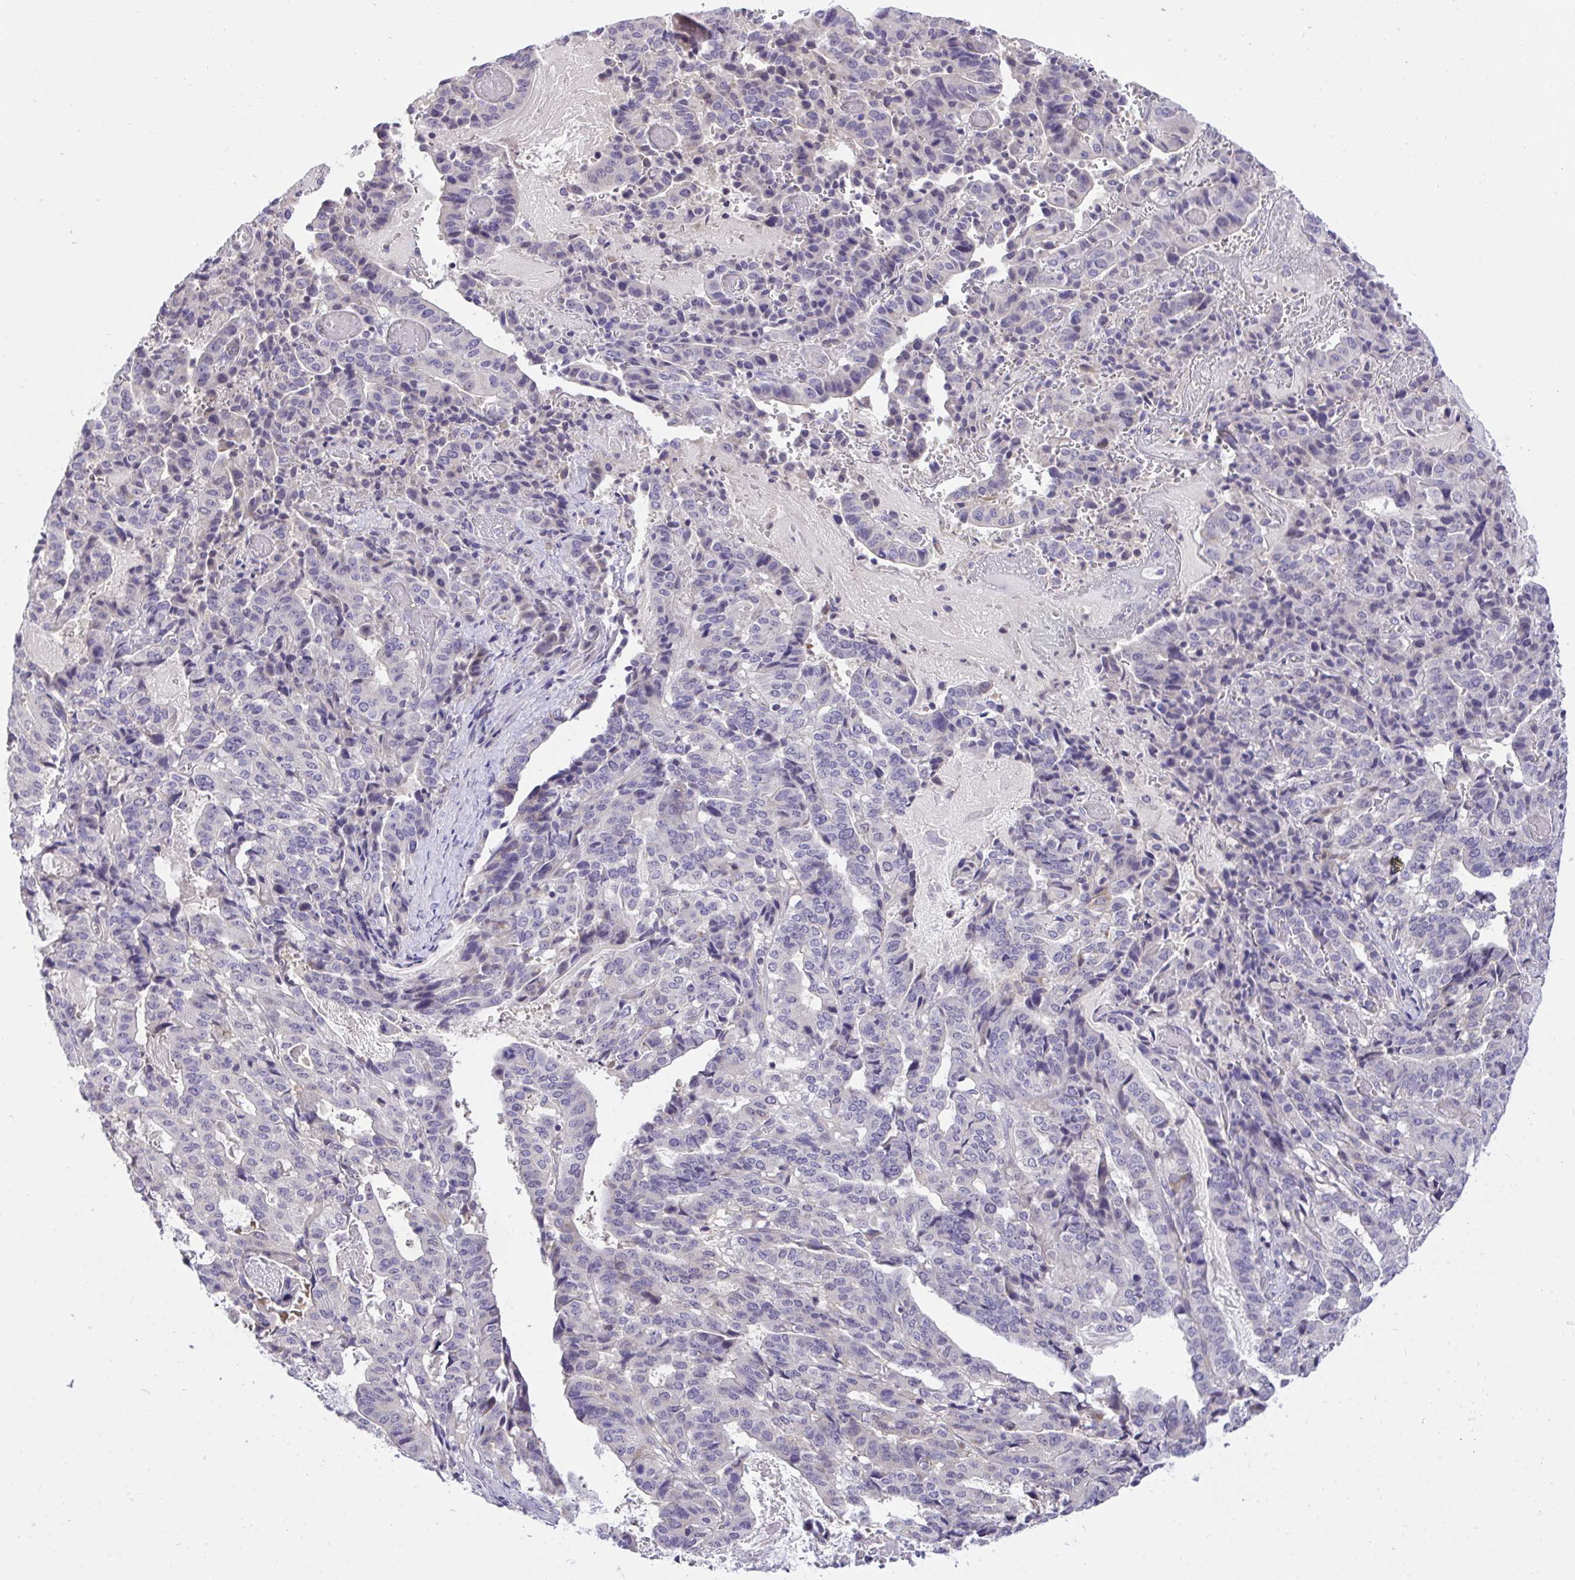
{"staining": {"intensity": "negative", "quantity": "none", "location": "none"}, "tissue": "stomach cancer", "cell_type": "Tumor cells", "image_type": "cancer", "snomed": [{"axis": "morphology", "description": "Adenocarcinoma, NOS"}, {"axis": "topography", "description": "Stomach"}], "caption": "An image of human stomach cancer (adenocarcinoma) is negative for staining in tumor cells. (DAB immunohistochemistry visualized using brightfield microscopy, high magnification).", "gene": "C19orf54", "patient": {"sex": "male", "age": 48}}